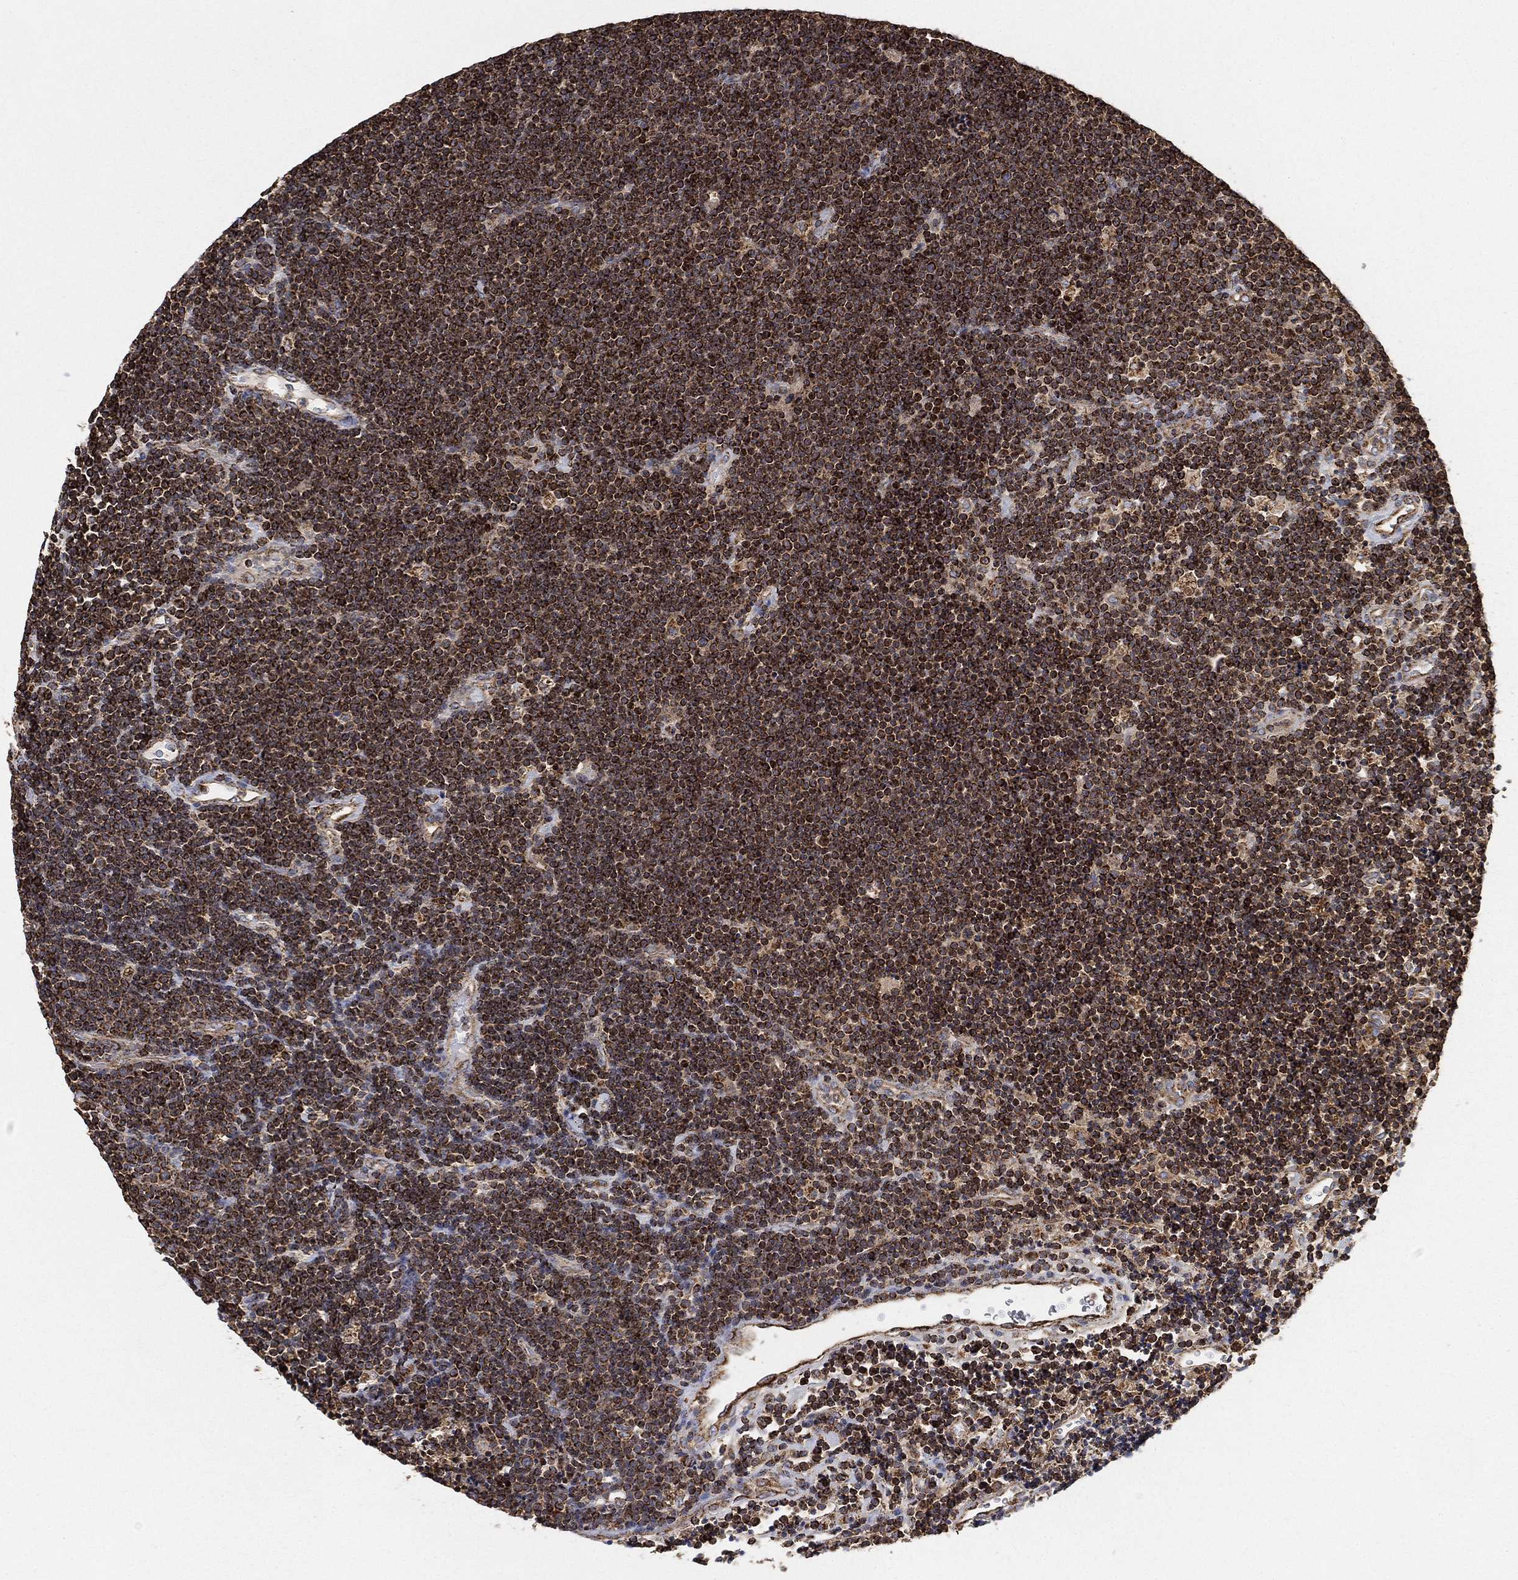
{"staining": {"intensity": "strong", "quantity": ">75%", "location": "cytoplasmic/membranous"}, "tissue": "lymphoma", "cell_type": "Tumor cells", "image_type": "cancer", "snomed": [{"axis": "morphology", "description": "Malignant lymphoma, non-Hodgkin's type, Low grade"}, {"axis": "topography", "description": "Brain"}], "caption": "Protein expression analysis of low-grade malignant lymphoma, non-Hodgkin's type exhibits strong cytoplasmic/membranous expression in approximately >75% of tumor cells.", "gene": "SLC38A7", "patient": {"sex": "female", "age": 66}}